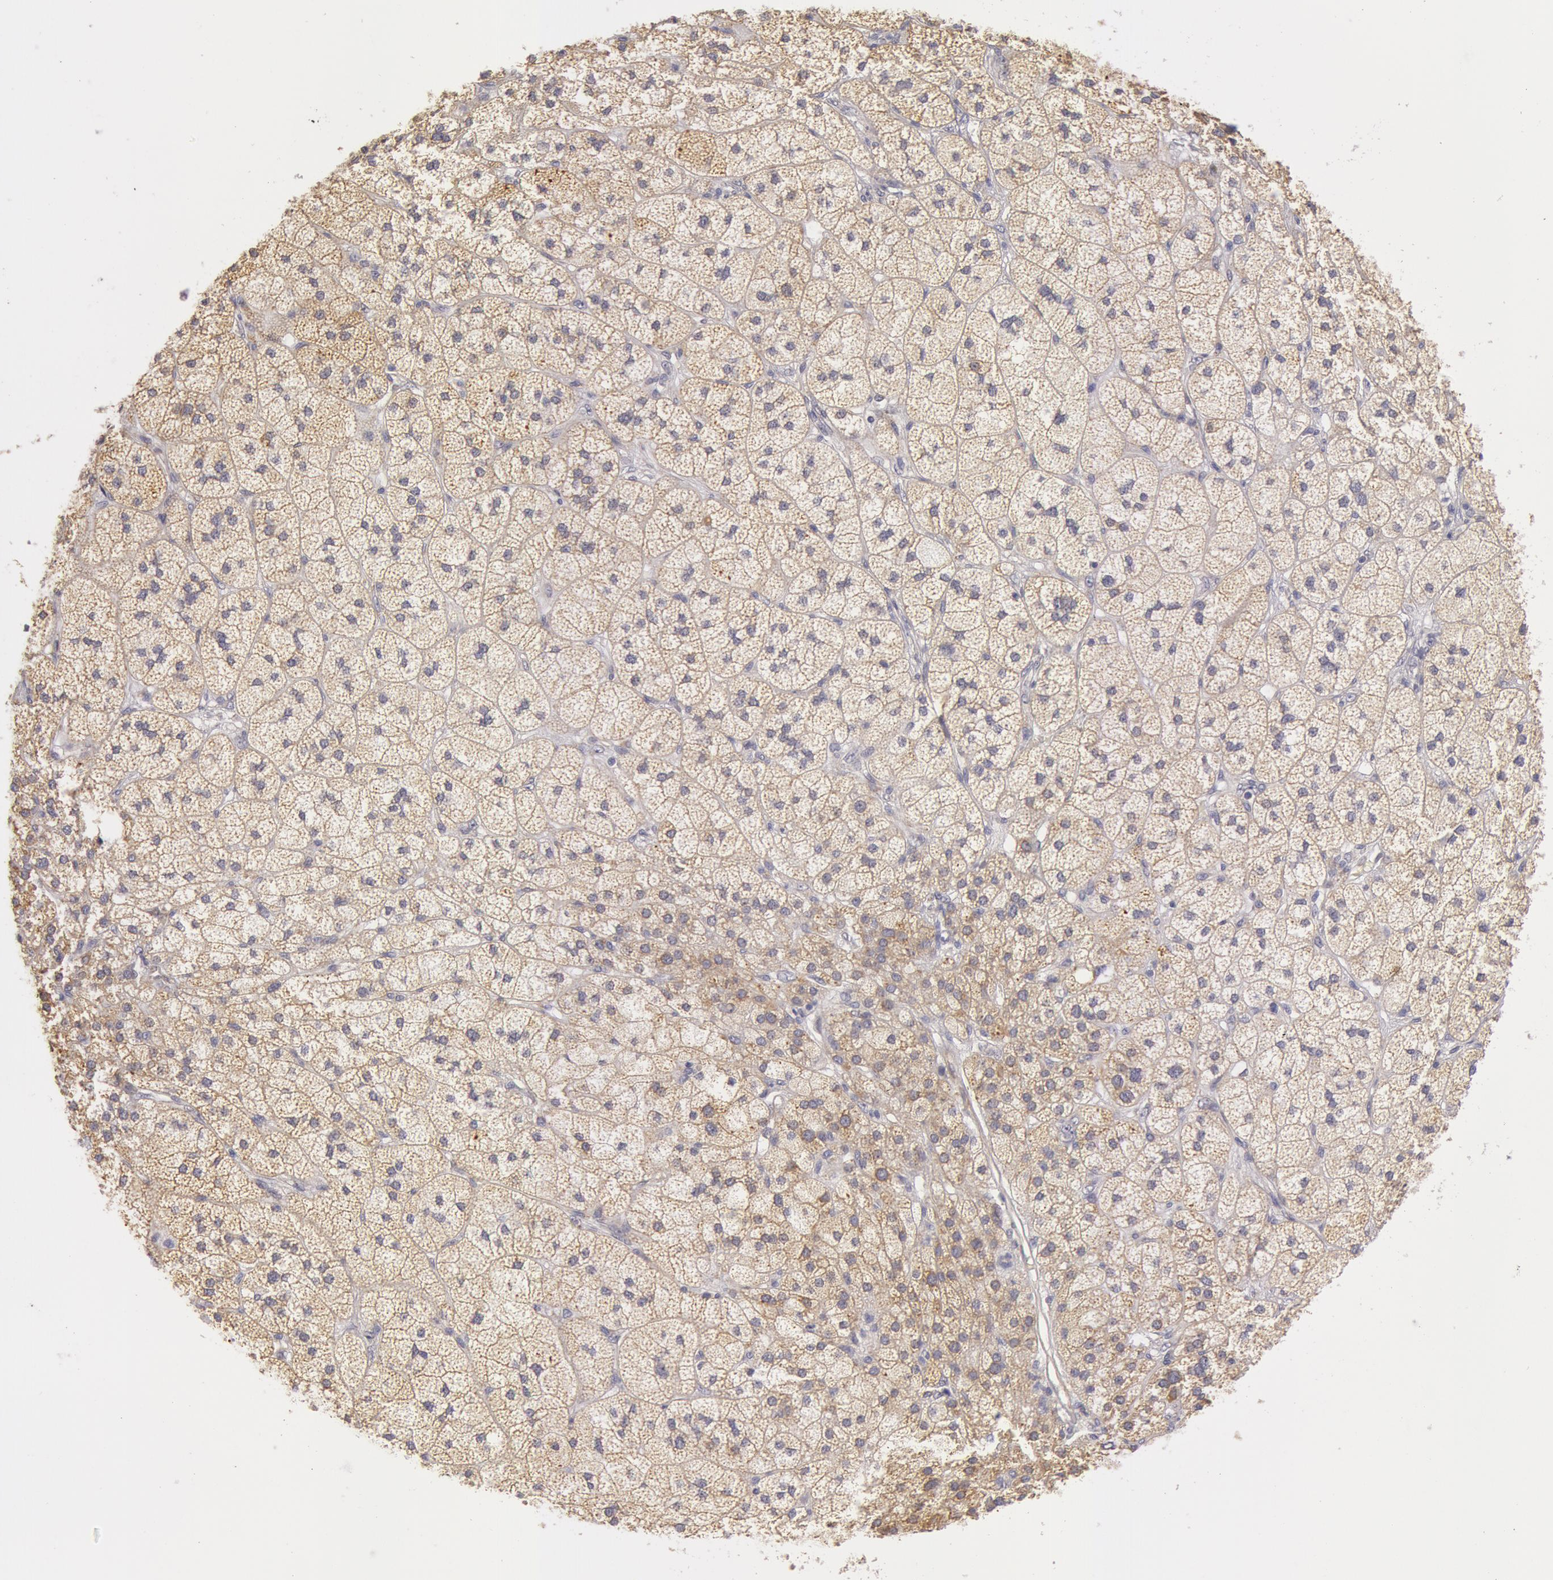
{"staining": {"intensity": "weak", "quantity": ">75%", "location": "cytoplasmic/membranous"}, "tissue": "adrenal gland", "cell_type": "Glandular cells", "image_type": "normal", "snomed": [{"axis": "morphology", "description": "Normal tissue, NOS"}, {"axis": "topography", "description": "Adrenal gland"}], "caption": "Immunohistochemistry image of unremarkable adrenal gland: human adrenal gland stained using IHC displays low levels of weak protein expression localized specifically in the cytoplasmic/membranous of glandular cells, appearing as a cytoplasmic/membranous brown color.", "gene": "KRT18", "patient": {"sex": "female", "age": 60}}